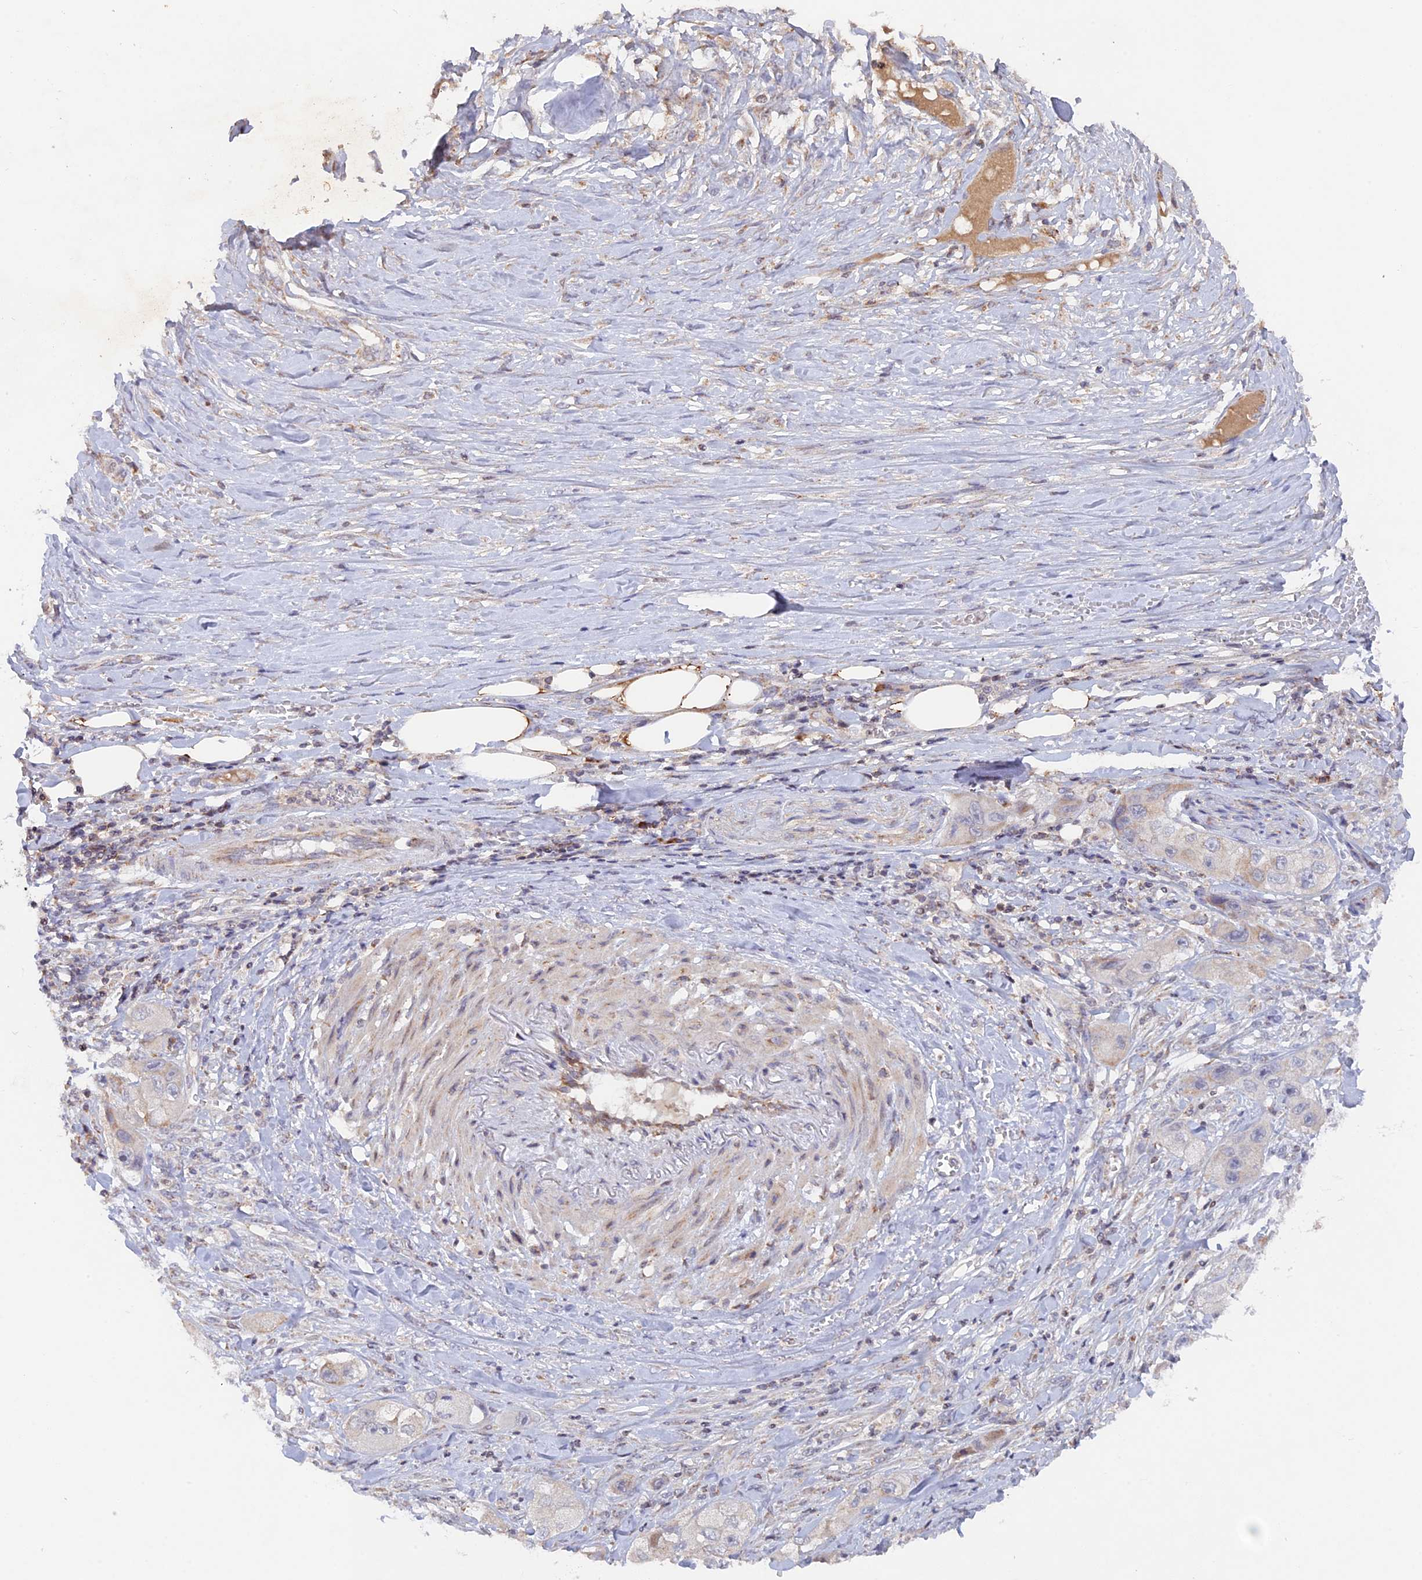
{"staining": {"intensity": "negative", "quantity": "none", "location": "none"}, "tissue": "skin cancer", "cell_type": "Tumor cells", "image_type": "cancer", "snomed": [{"axis": "morphology", "description": "Squamous cell carcinoma, NOS"}, {"axis": "topography", "description": "Skin"}, {"axis": "topography", "description": "Subcutis"}], "caption": "Immunohistochemistry (IHC) histopathology image of skin cancer (squamous cell carcinoma) stained for a protein (brown), which reveals no positivity in tumor cells.", "gene": "MPV17L", "patient": {"sex": "male", "age": 73}}